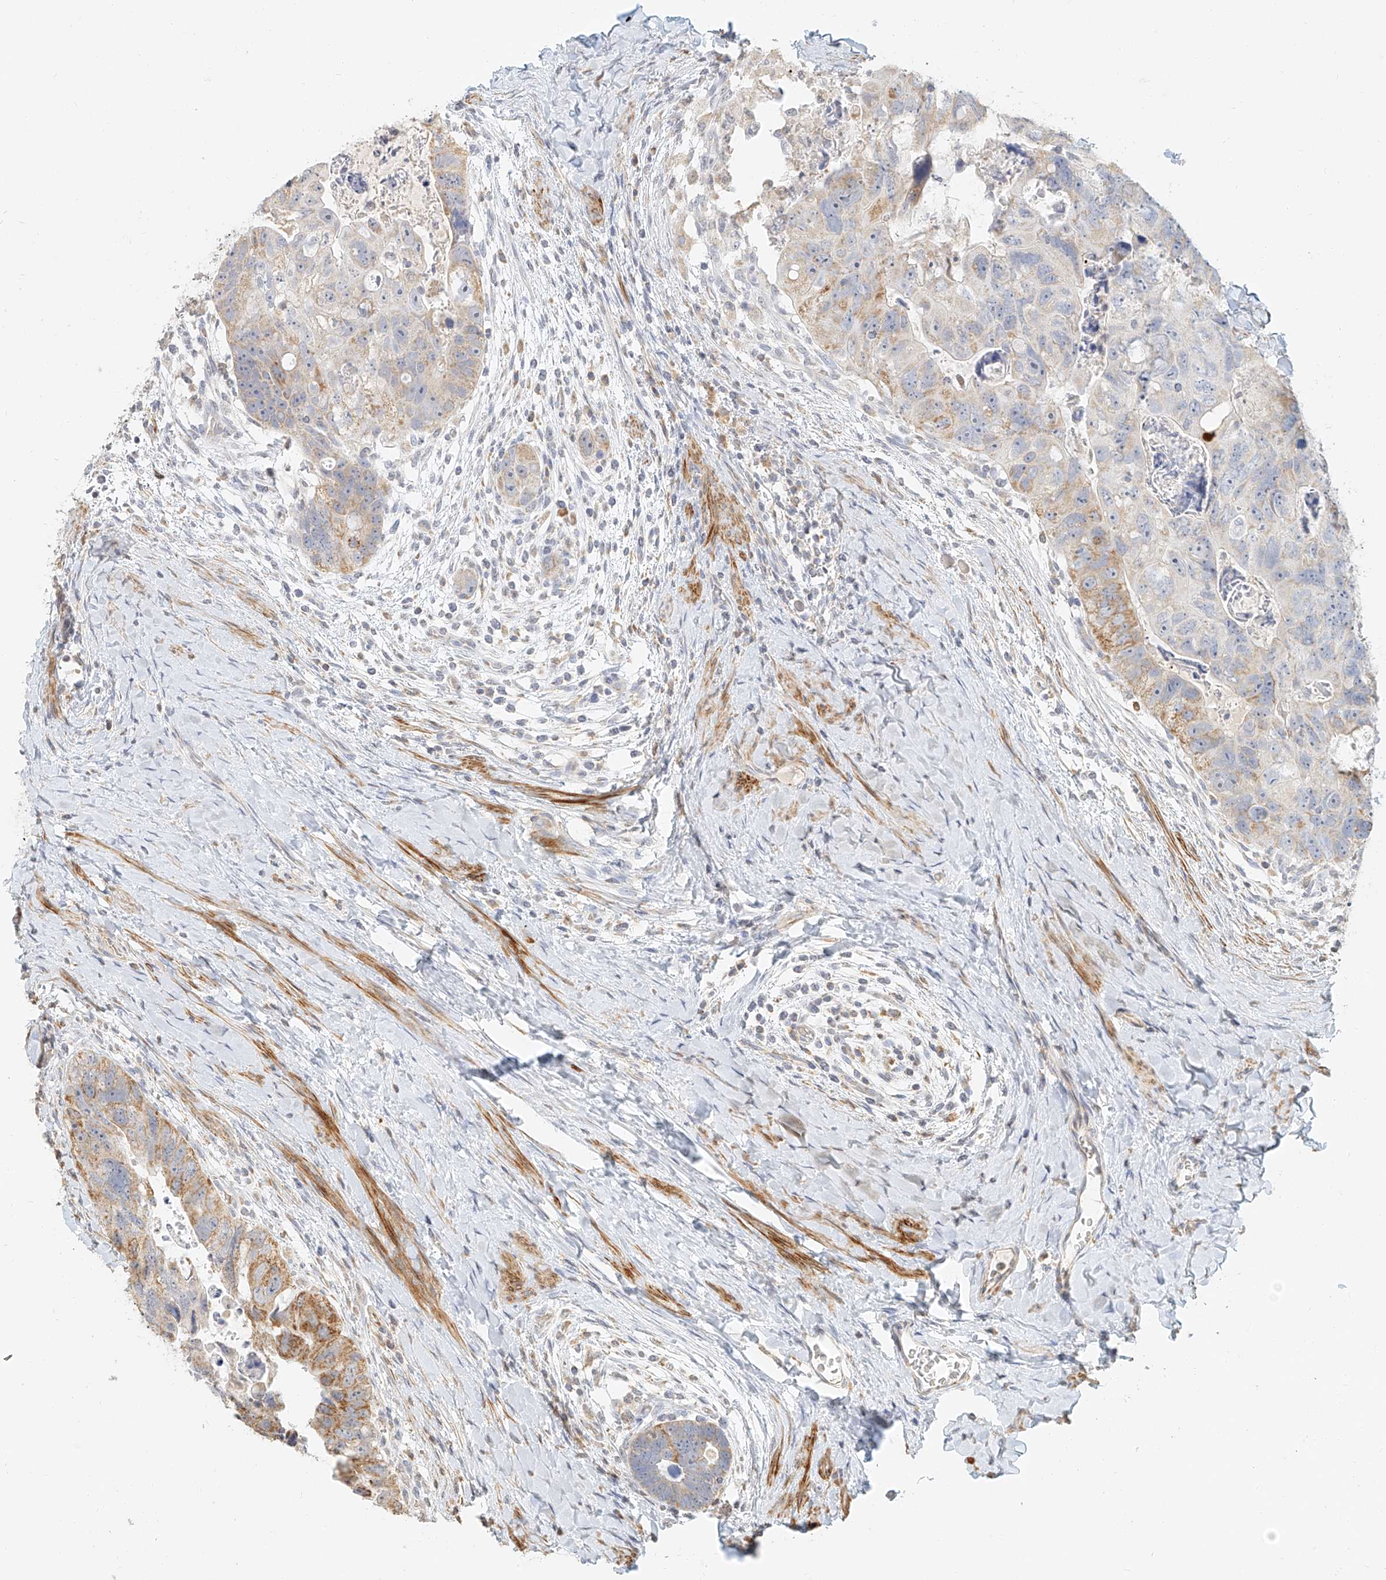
{"staining": {"intensity": "moderate", "quantity": "25%-75%", "location": "cytoplasmic/membranous"}, "tissue": "colorectal cancer", "cell_type": "Tumor cells", "image_type": "cancer", "snomed": [{"axis": "morphology", "description": "Adenocarcinoma, NOS"}, {"axis": "topography", "description": "Rectum"}], "caption": "Brown immunohistochemical staining in adenocarcinoma (colorectal) demonstrates moderate cytoplasmic/membranous expression in about 25%-75% of tumor cells.", "gene": "CXorf58", "patient": {"sex": "male", "age": 59}}